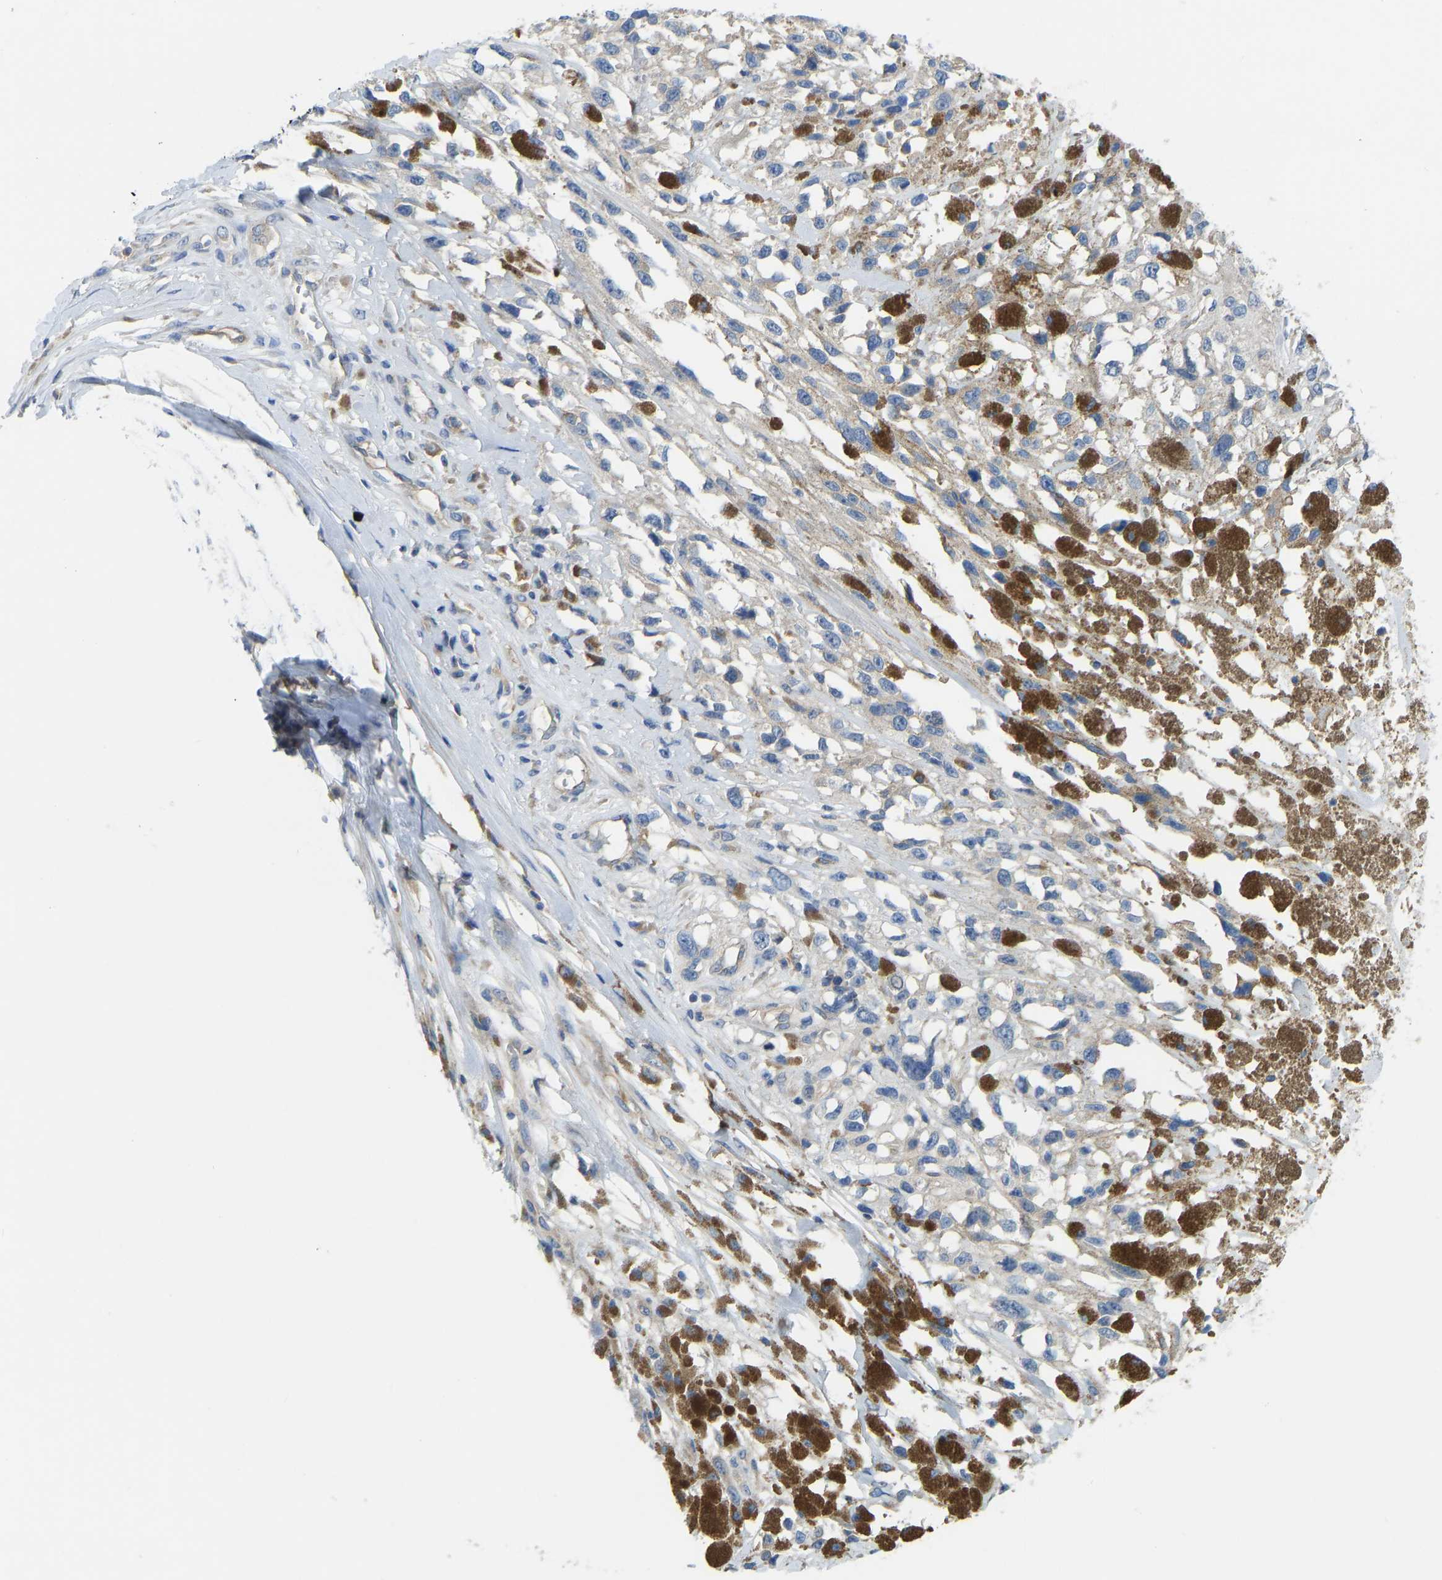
{"staining": {"intensity": "weak", "quantity": "<25%", "location": "cytoplasmic/membranous"}, "tissue": "melanoma", "cell_type": "Tumor cells", "image_type": "cancer", "snomed": [{"axis": "morphology", "description": "Malignant melanoma, Metastatic site"}, {"axis": "topography", "description": "Lymph node"}], "caption": "High magnification brightfield microscopy of malignant melanoma (metastatic site) stained with DAB (brown) and counterstained with hematoxylin (blue): tumor cells show no significant staining.", "gene": "PPP3CA", "patient": {"sex": "male", "age": 59}}